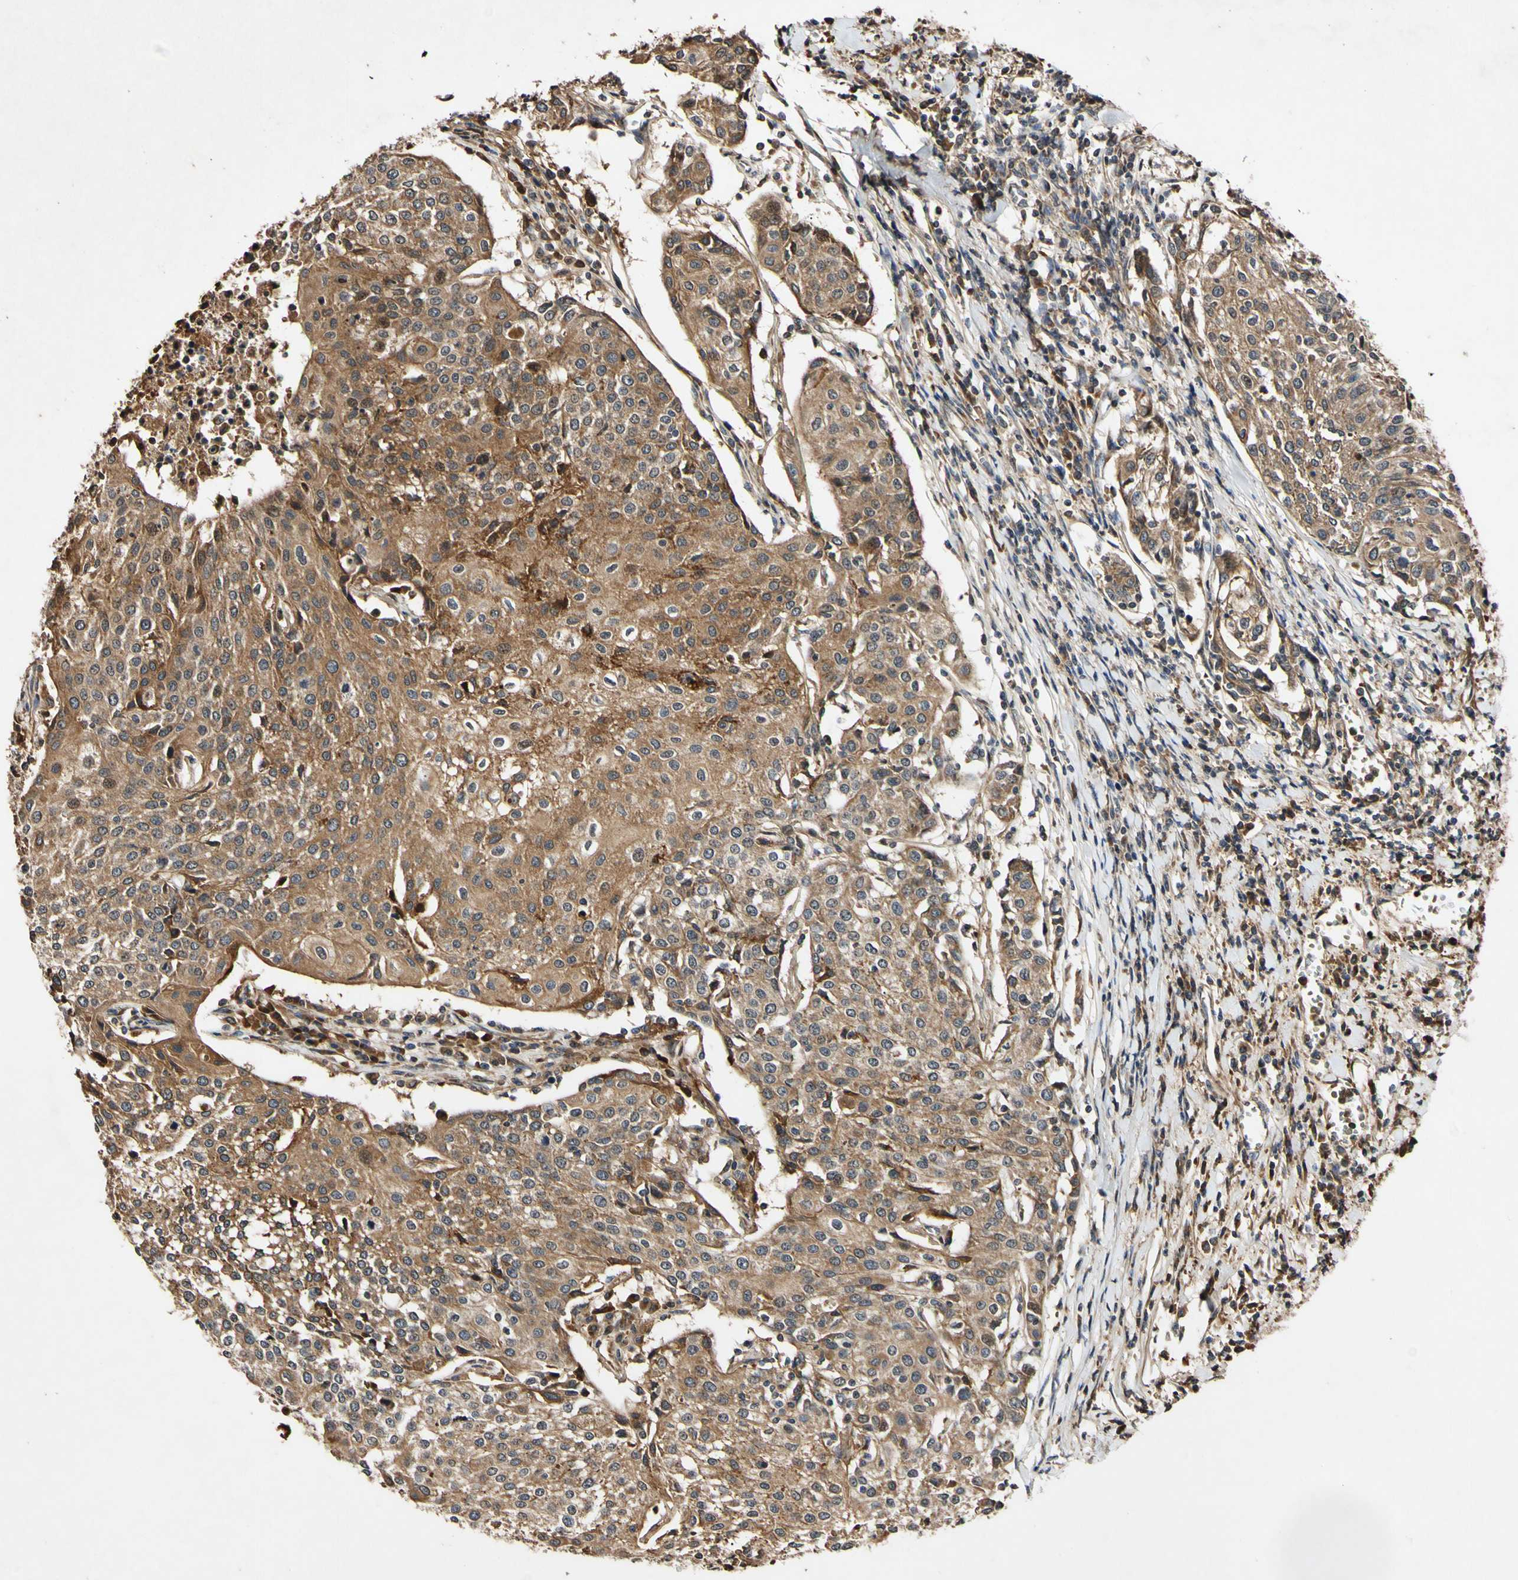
{"staining": {"intensity": "moderate", "quantity": ">75%", "location": "cytoplasmic/membranous"}, "tissue": "urothelial cancer", "cell_type": "Tumor cells", "image_type": "cancer", "snomed": [{"axis": "morphology", "description": "Urothelial carcinoma, High grade"}, {"axis": "topography", "description": "Urinary bladder"}], "caption": "Urothelial carcinoma (high-grade) stained with a protein marker exhibits moderate staining in tumor cells.", "gene": "PLAT", "patient": {"sex": "female", "age": 85}}